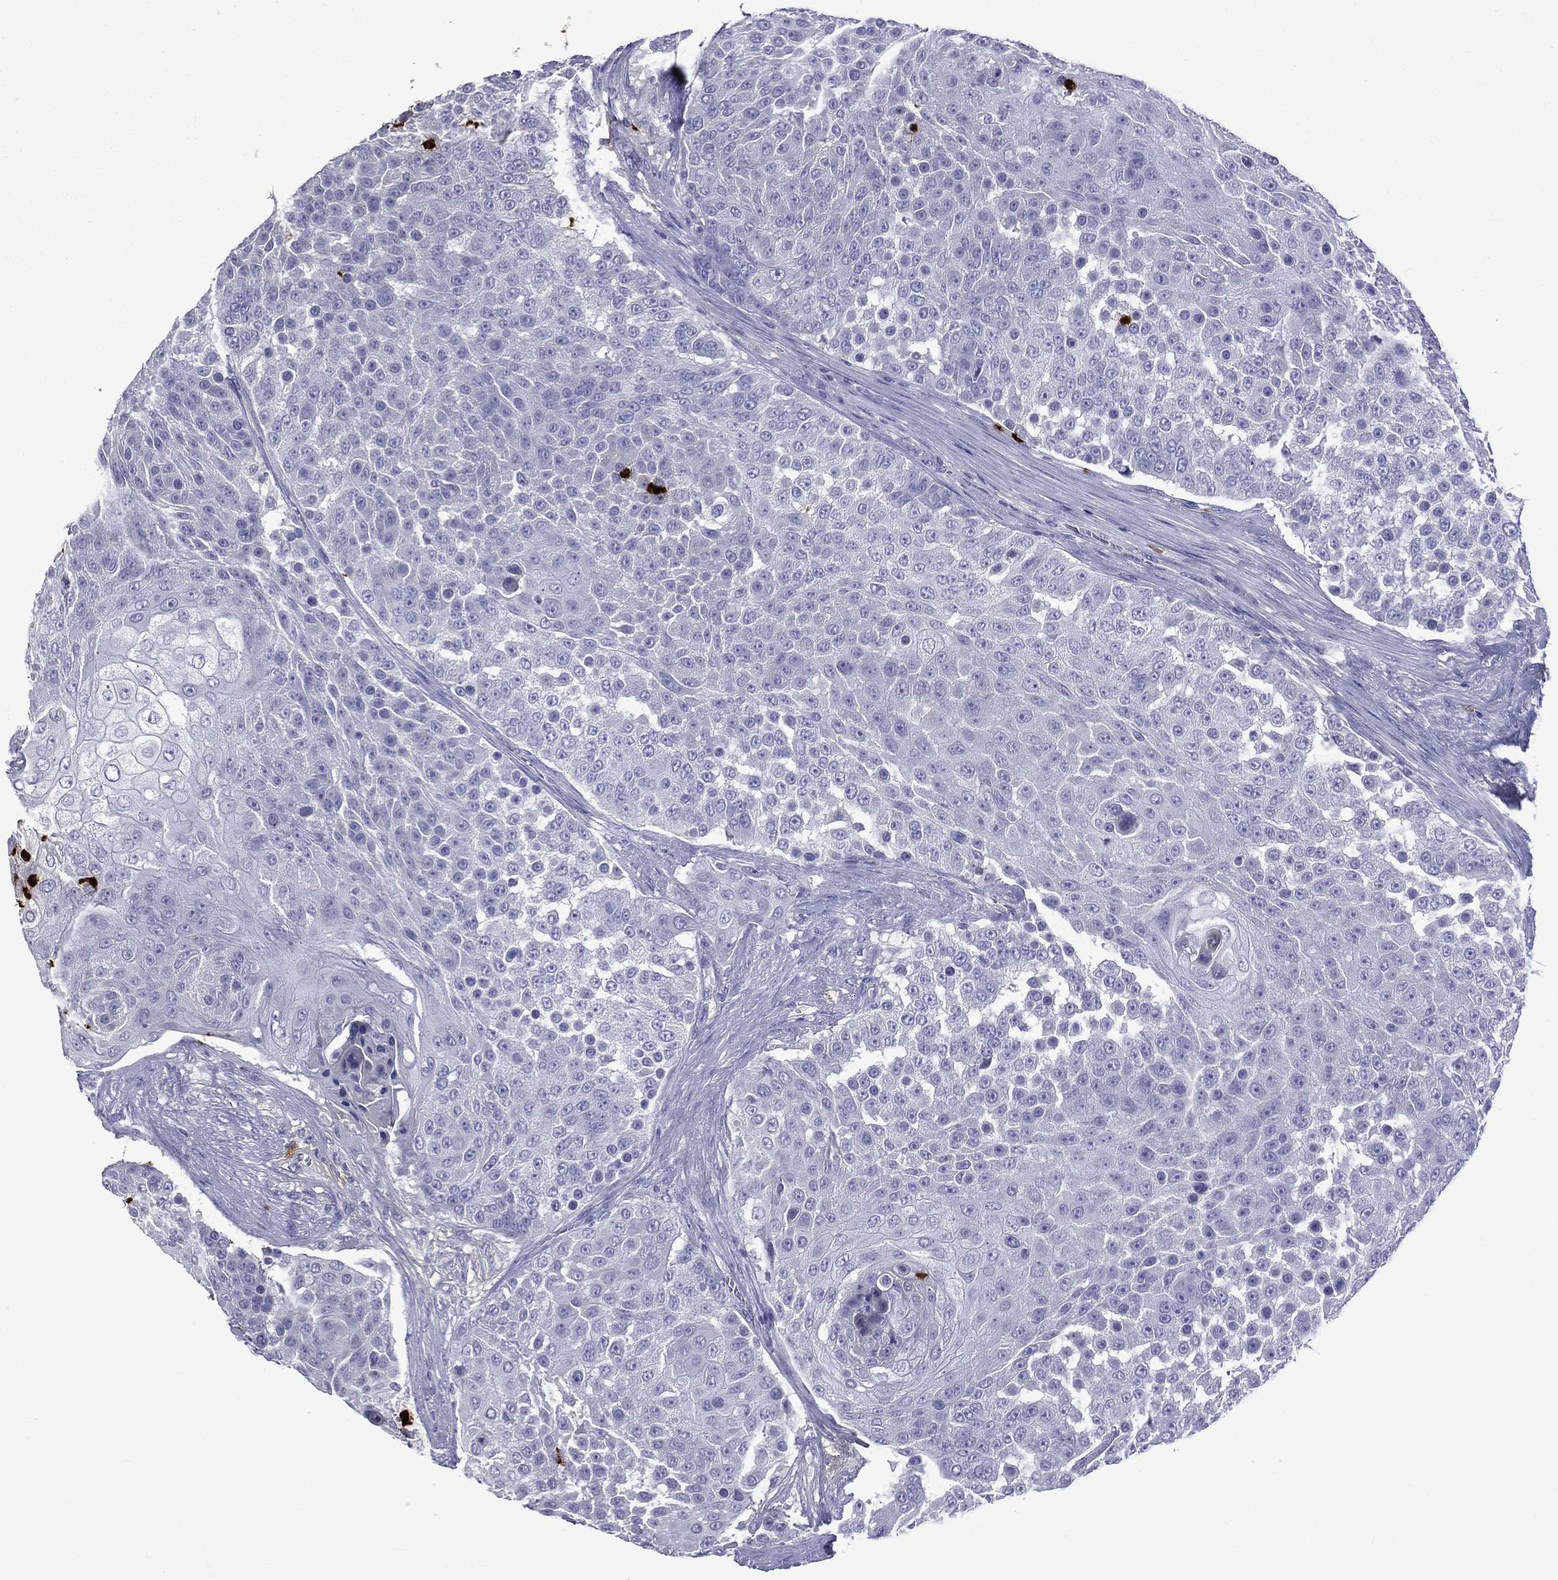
{"staining": {"intensity": "negative", "quantity": "none", "location": "none"}, "tissue": "urothelial cancer", "cell_type": "Tumor cells", "image_type": "cancer", "snomed": [{"axis": "morphology", "description": "Urothelial carcinoma, High grade"}, {"axis": "topography", "description": "Urinary bladder"}], "caption": "Histopathology image shows no significant protein expression in tumor cells of high-grade urothelial carcinoma.", "gene": "ELANE", "patient": {"sex": "female", "age": 63}}